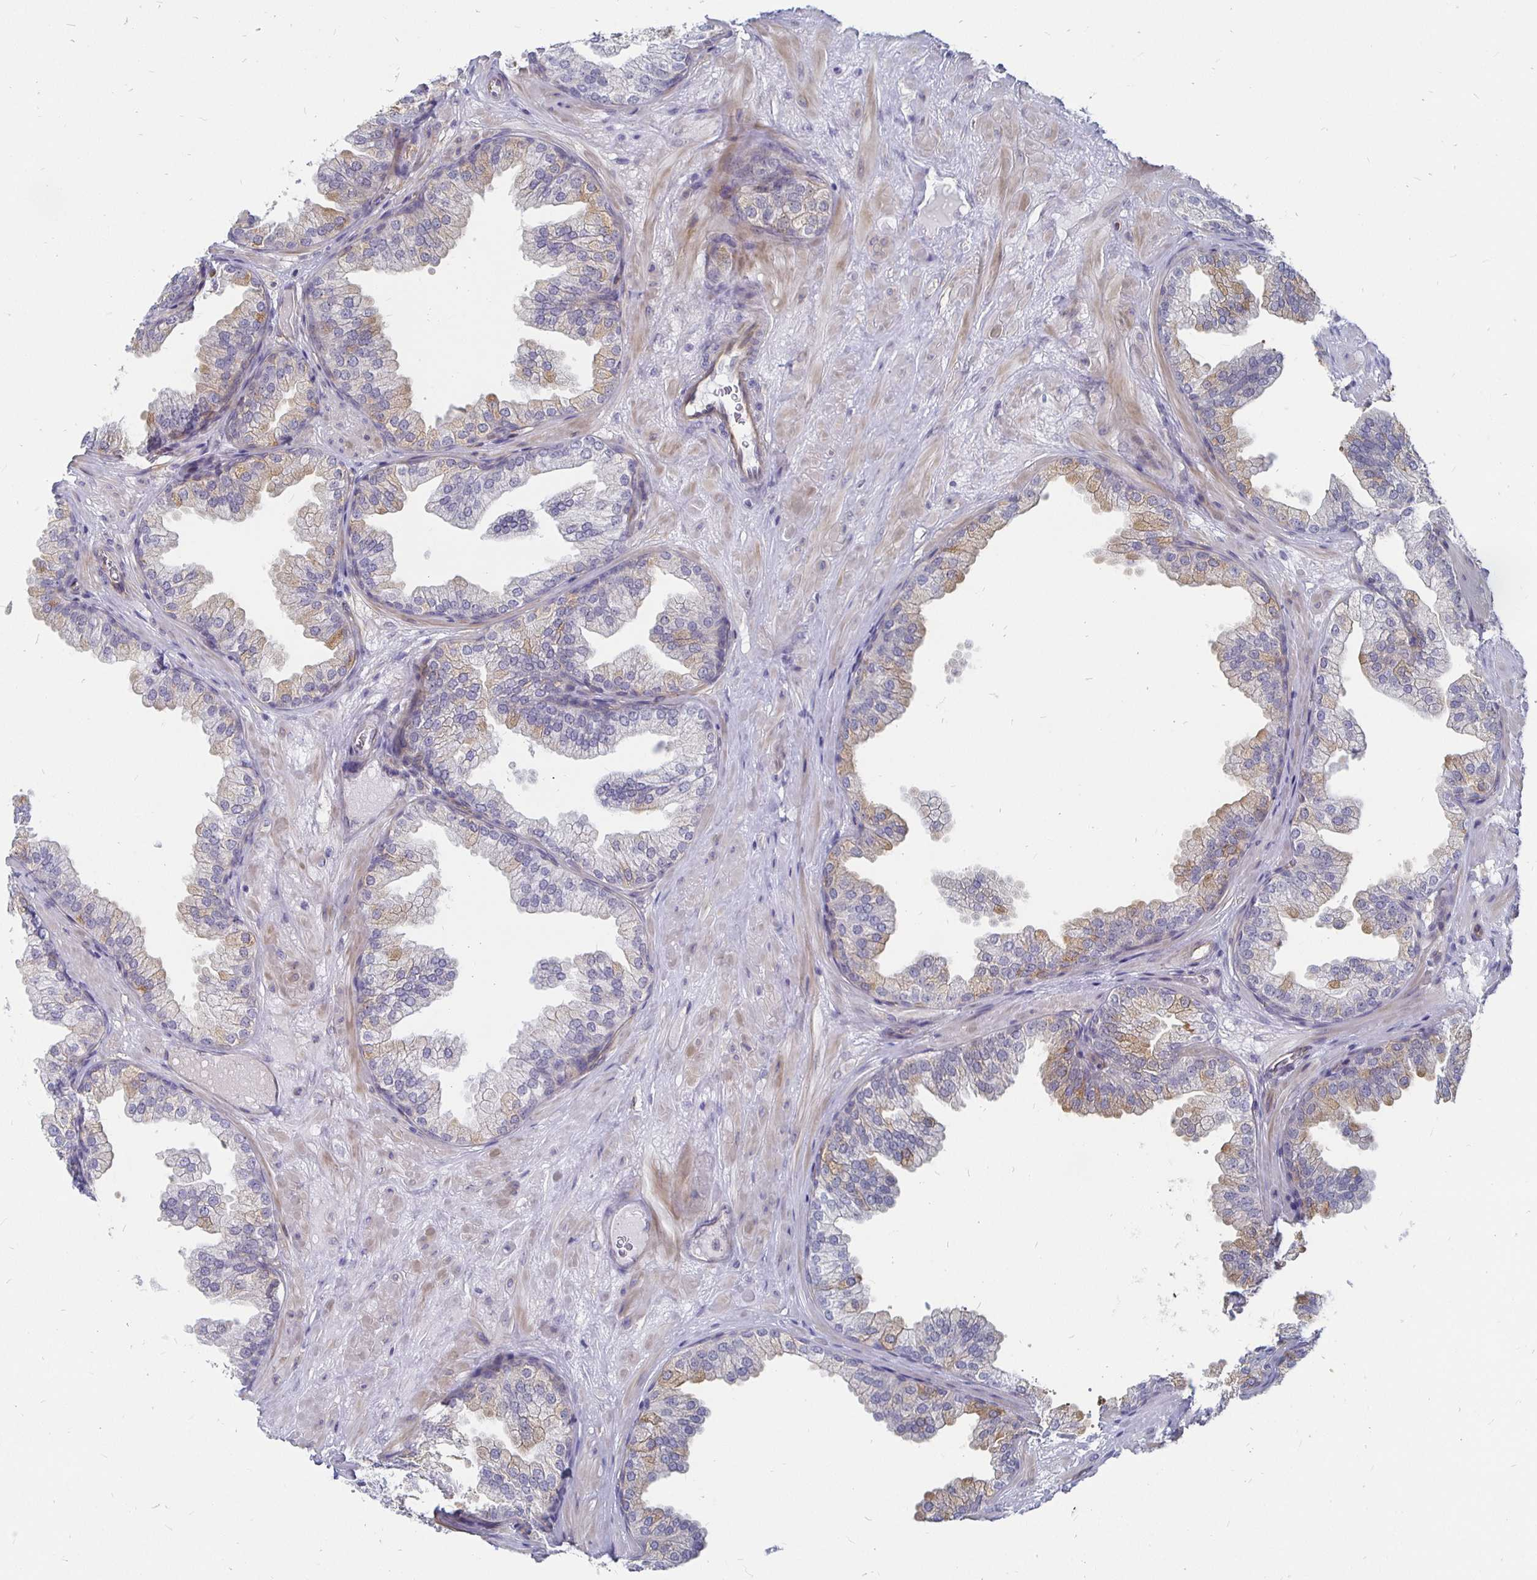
{"staining": {"intensity": "weak", "quantity": "<25%", "location": "cytoplasmic/membranous"}, "tissue": "prostate", "cell_type": "Glandular cells", "image_type": "normal", "snomed": [{"axis": "morphology", "description": "Normal tissue, NOS"}, {"axis": "topography", "description": "Prostate"}], "caption": "An immunohistochemistry image of normal prostate is shown. There is no staining in glandular cells of prostate.", "gene": "CCDC85A", "patient": {"sex": "male", "age": 37}}